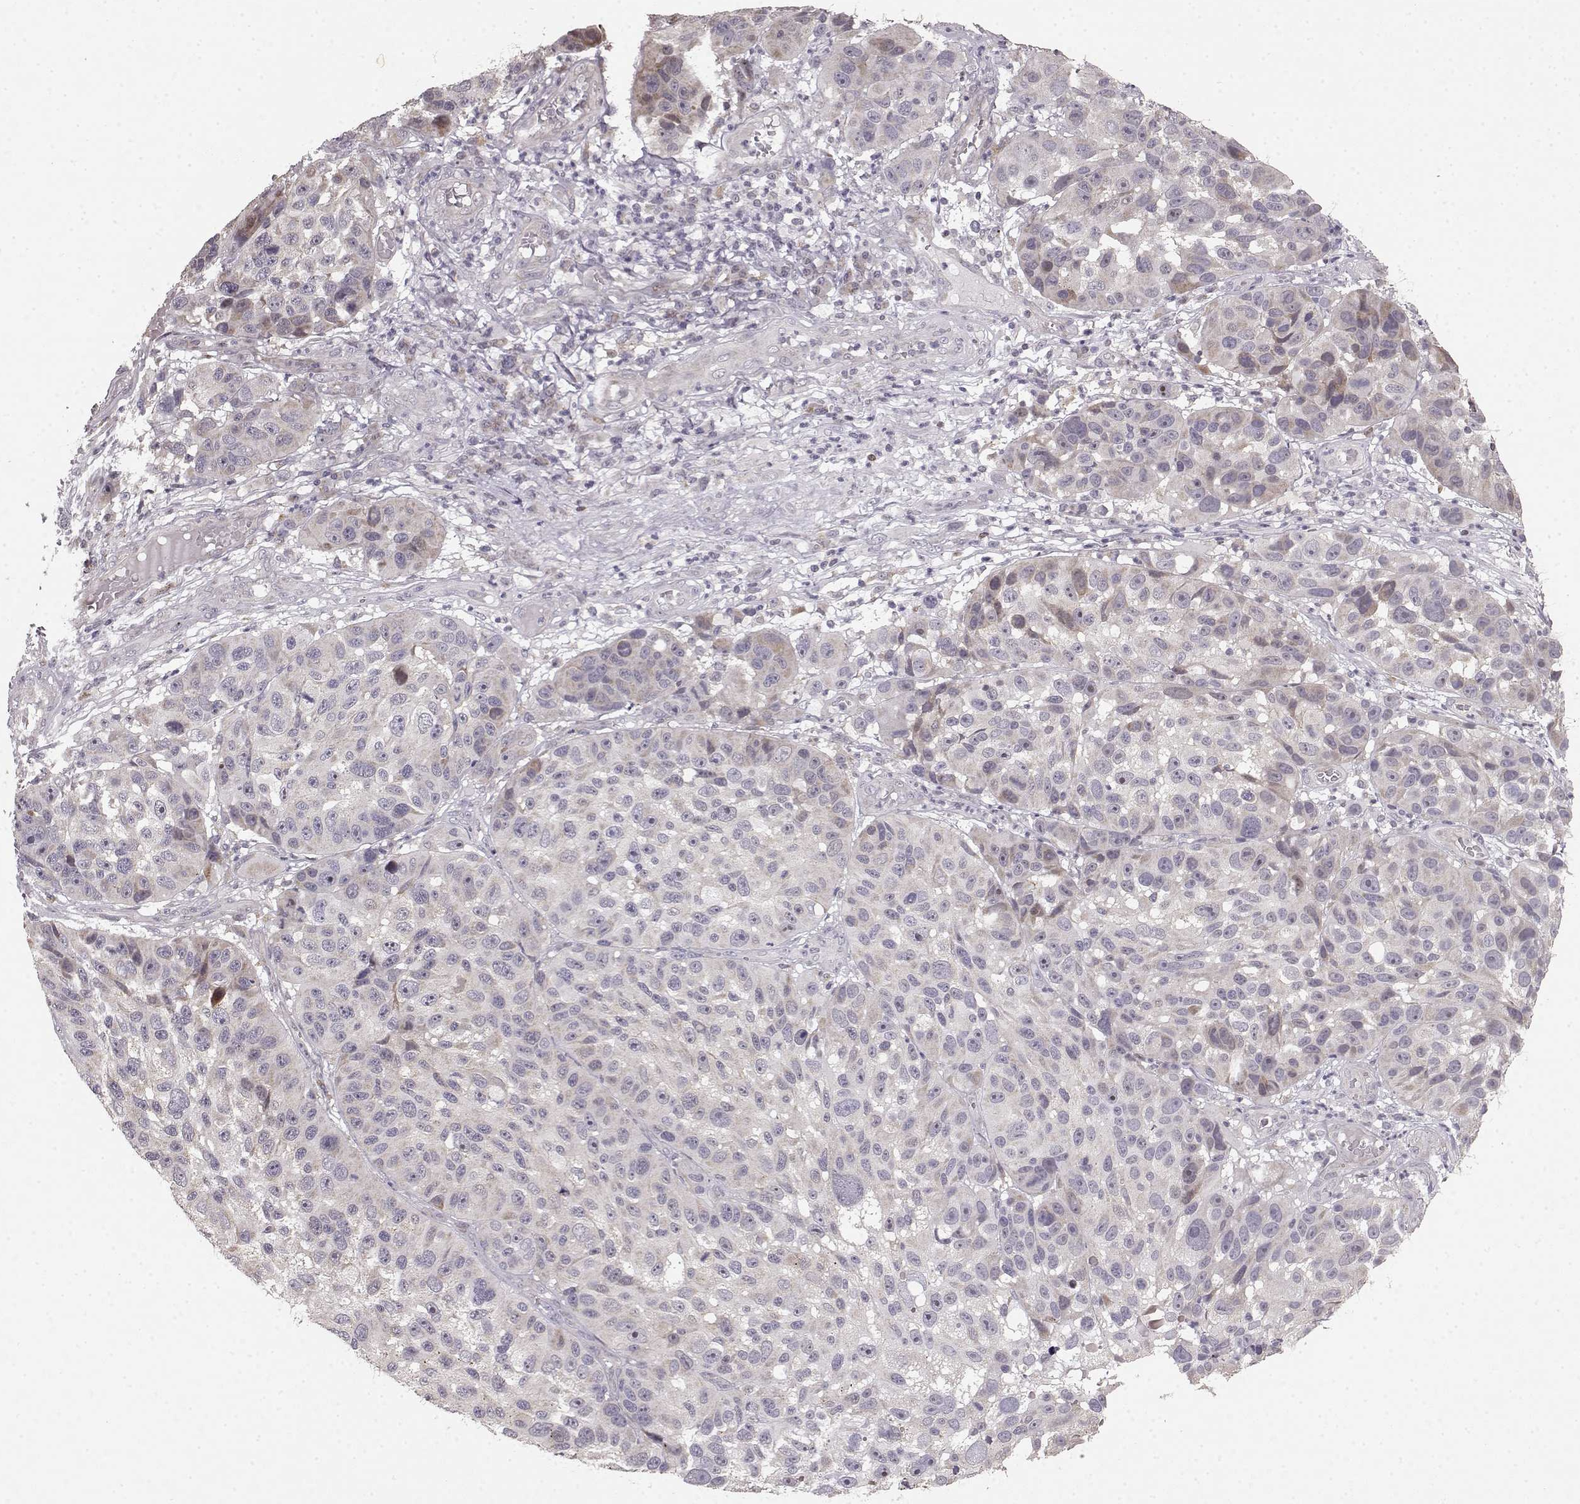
{"staining": {"intensity": "negative", "quantity": "none", "location": "none"}, "tissue": "melanoma", "cell_type": "Tumor cells", "image_type": "cancer", "snomed": [{"axis": "morphology", "description": "Malignant melanoma, NOS"}, {"axis": "topography", "description": "Skin"}], "caption": "Tumor cells are negative for protein expression in human malignant melanoma.", "gene": "BACH2", "patient": {"sex": "male", "age": 53}}